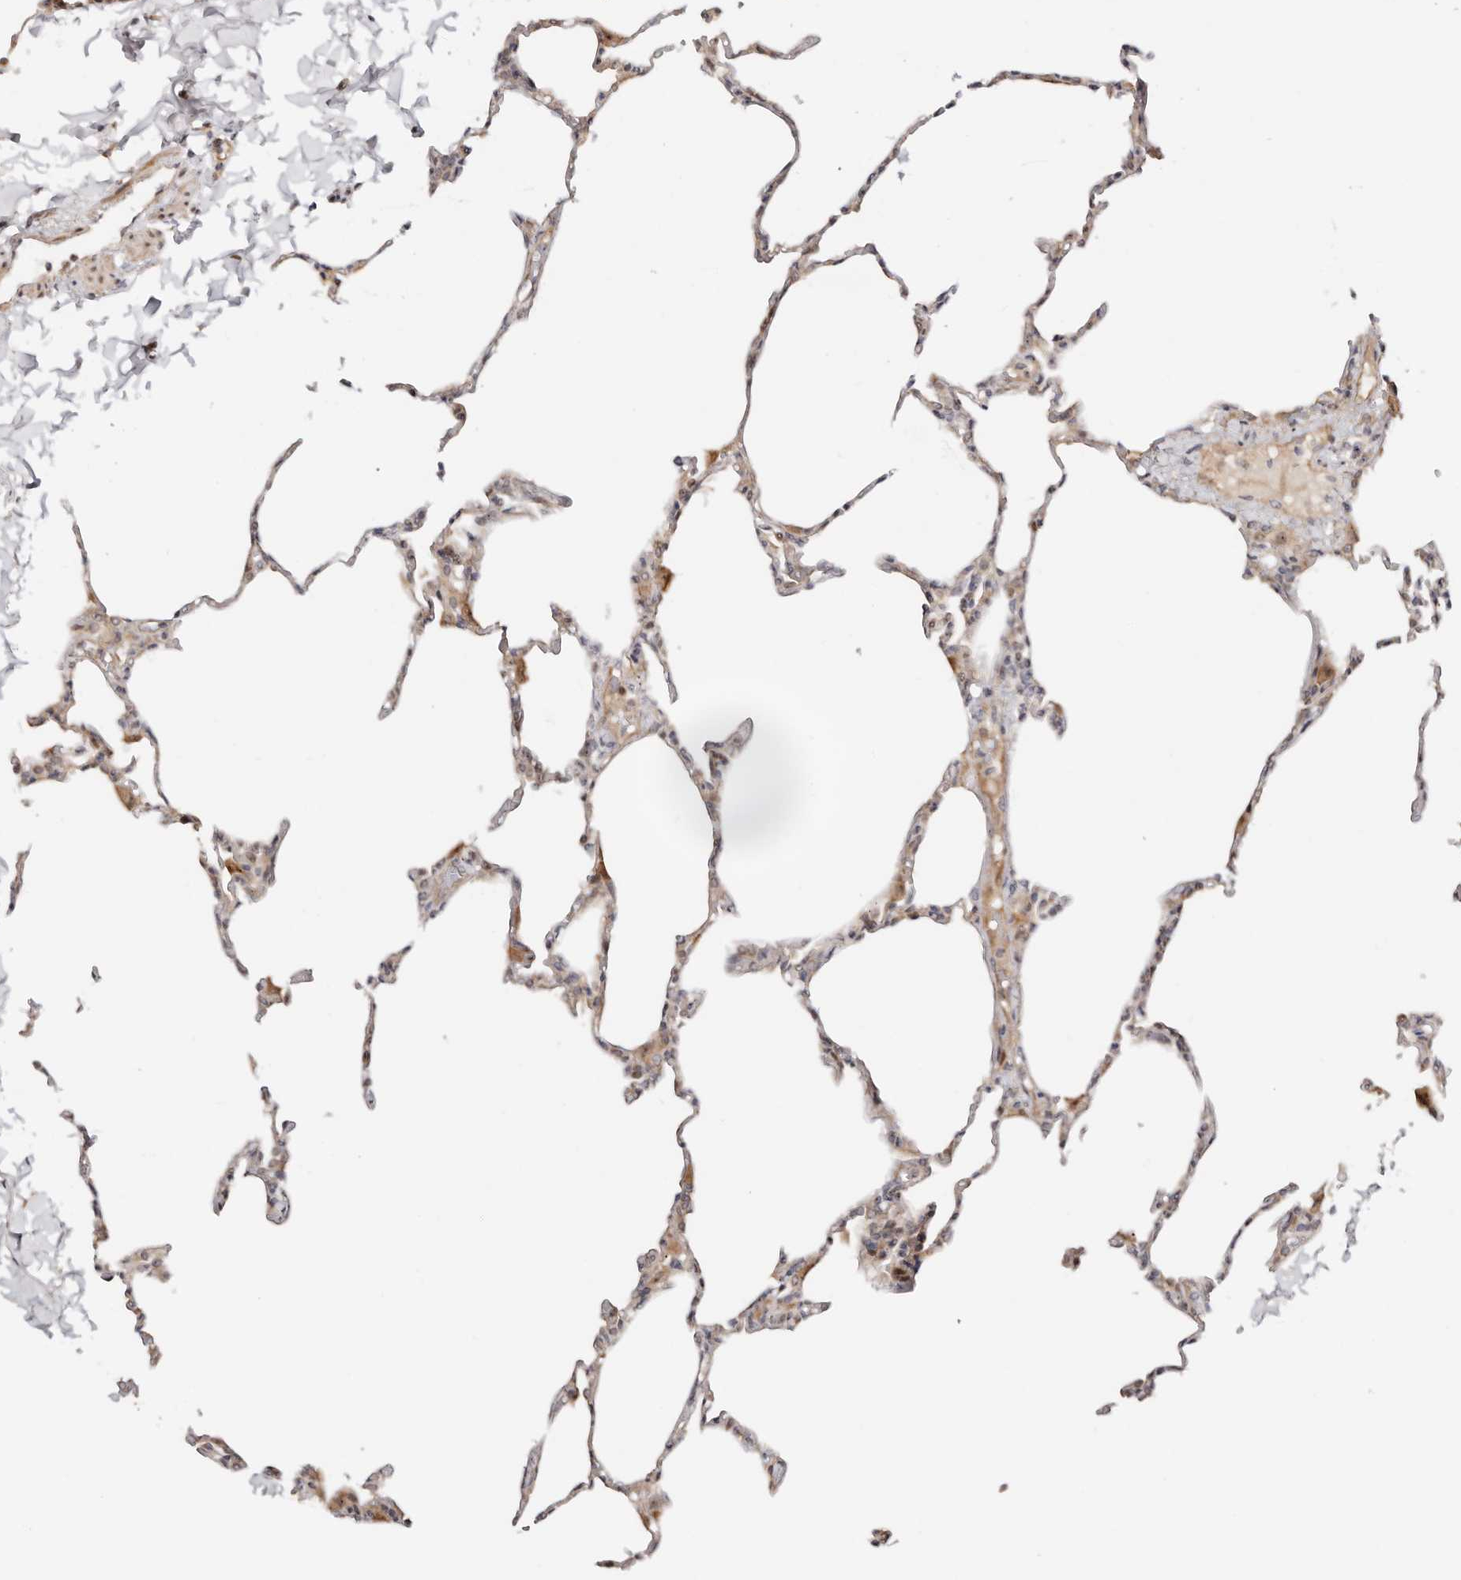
{"staining": {"intensity": "weak", "quantity": "<25%", "location": "cytoplasmic/membranous"}, "tissue": "lung", "cell_type": "Alveolar cells", "image_type": "normal", "snomed": [{"axis": "morphology", "description": "Normal tissue, NOS"}, {"axis": "topography", "description": "Lung"}], "caption": "This is a micrograph of IHC staining of normal lung, which shows no staining in alveolar cells.", "gene": "ODF2L", "patient": {"sex": "male", "age": 20}}